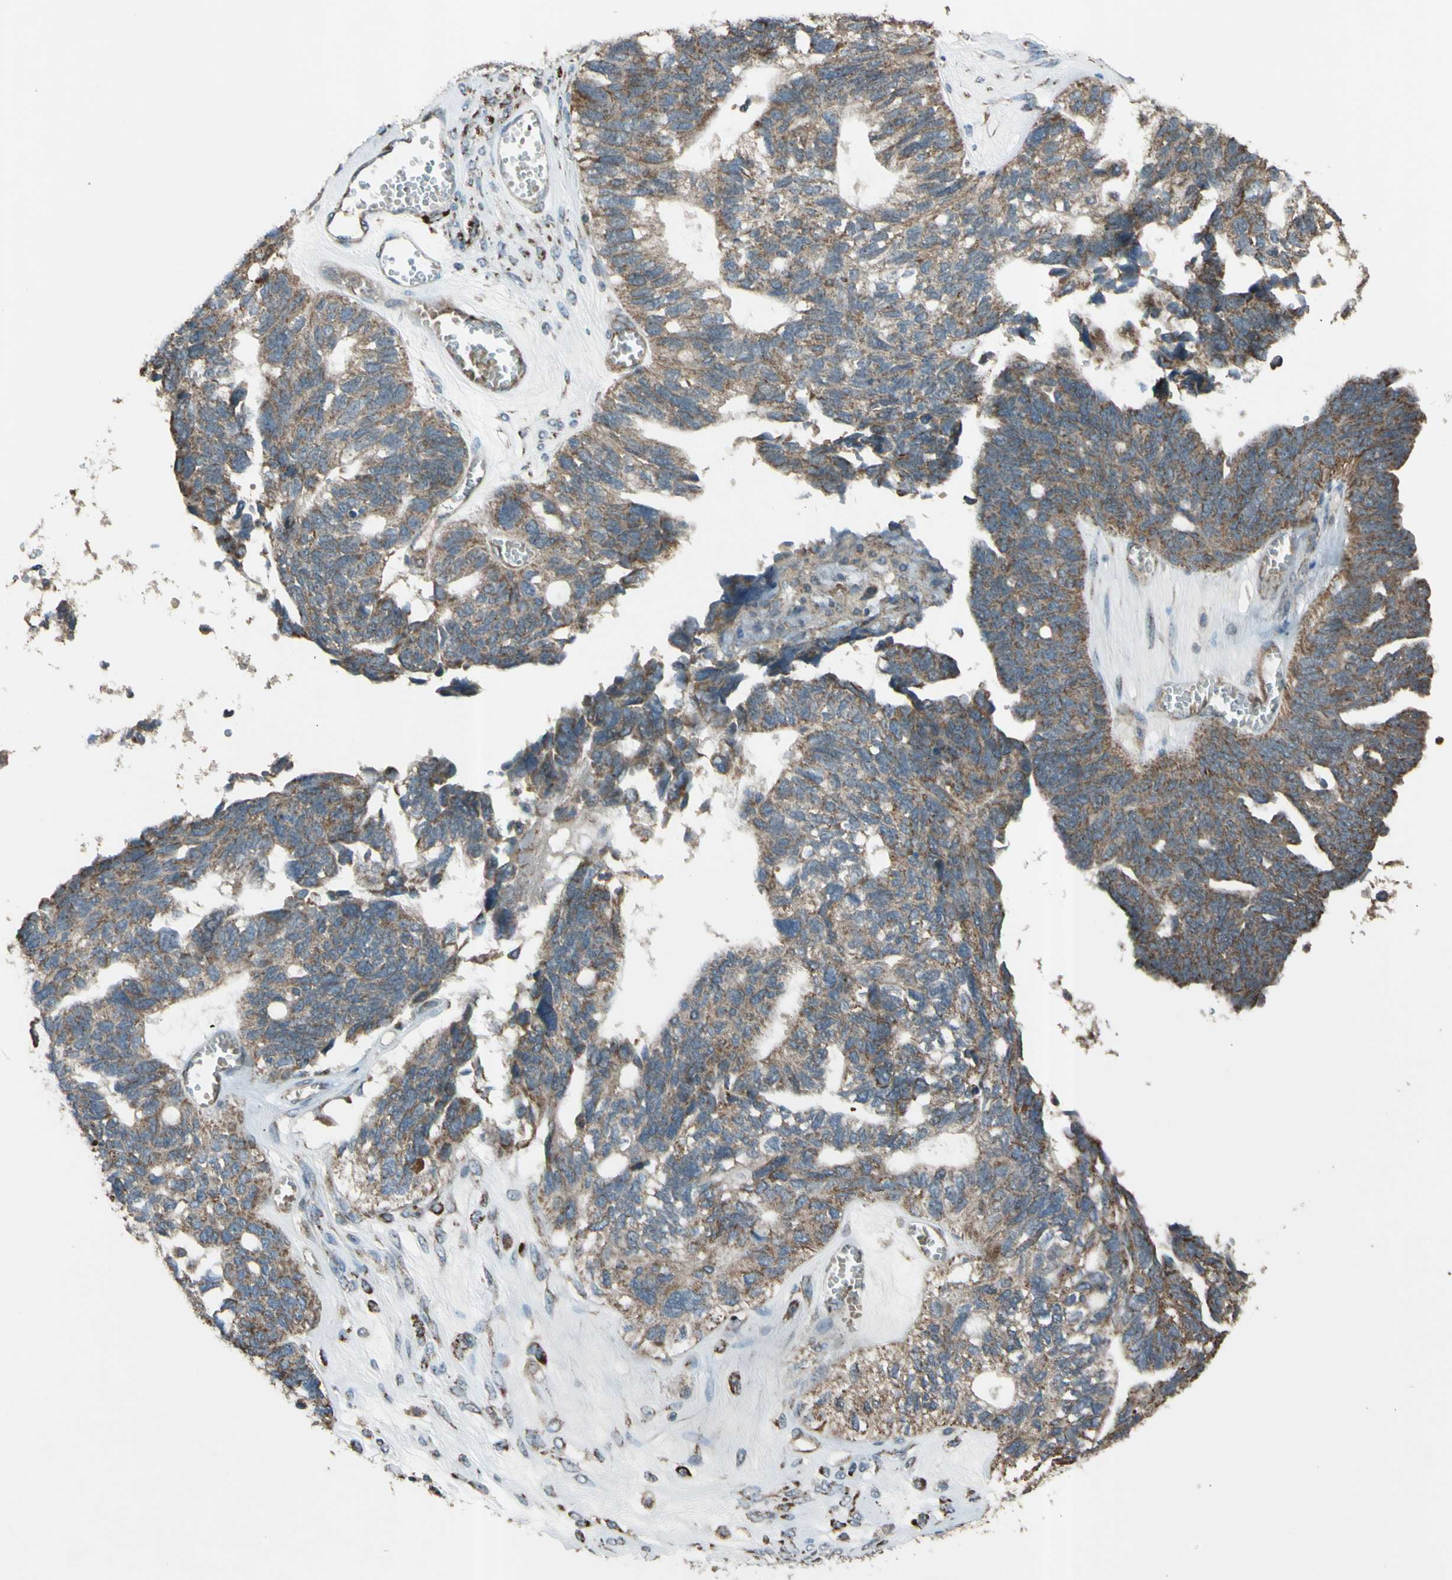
{"staining": {"intensity": "moderate", "quantity": ">75%", "location": "cytoplasmic/membranous"}, "tissue": "ovarian cancer", "cell_type": "Tumor cells", "image_type": "cancer", "snomed": [{"axis": "morphology", "description": "Cystadenocarcinoma, serous, NOS"}, {"axis": "topography", "description": "Ovary"}], "caption": "Ovarian cancer (serous cystadenocarcinoma) stained with a brown dye shows moderate cytoplasmic/membranous positive staining in approximately >75% of tumor cells.", "gene": "ACOT8", "patient": {"sex": "female", "age": 79}}